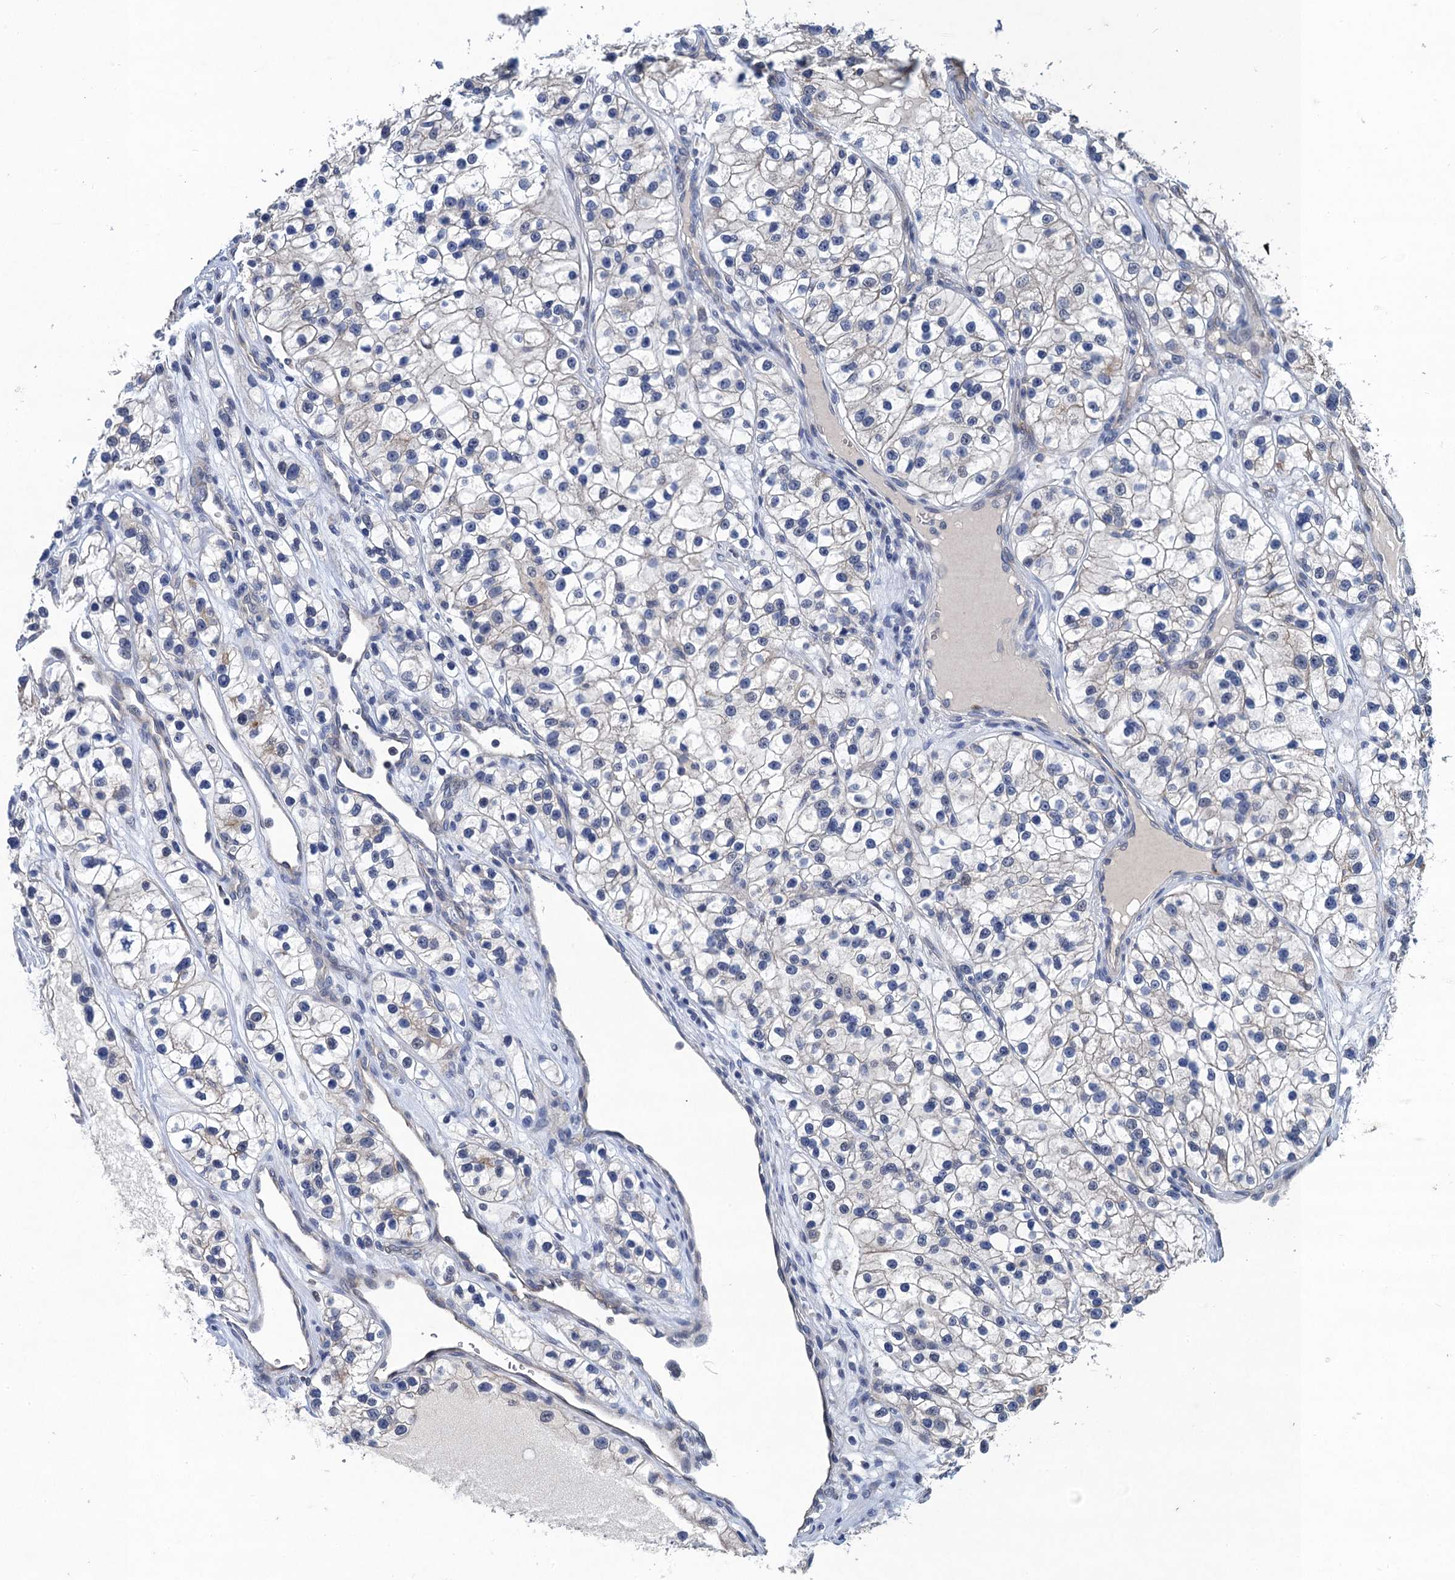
{"staining": {"intensity": "negative", "quantity": "none", "location": "none"}, "tissue": "renal cancer", "cell_type": "Tumor cells", "image_type": "cancer", "snomed": [{"axis": "morphology", "description": "Adenocarcinoma, NOS"}, {"axis": "topography", "description": "Kidney"}], "caption": "Tumor cells are negative for brown protein staining in renal cancer (adenocarcinoma).", "gene": "TRAF7", "patient": {"sex": "female", "age": 57}}